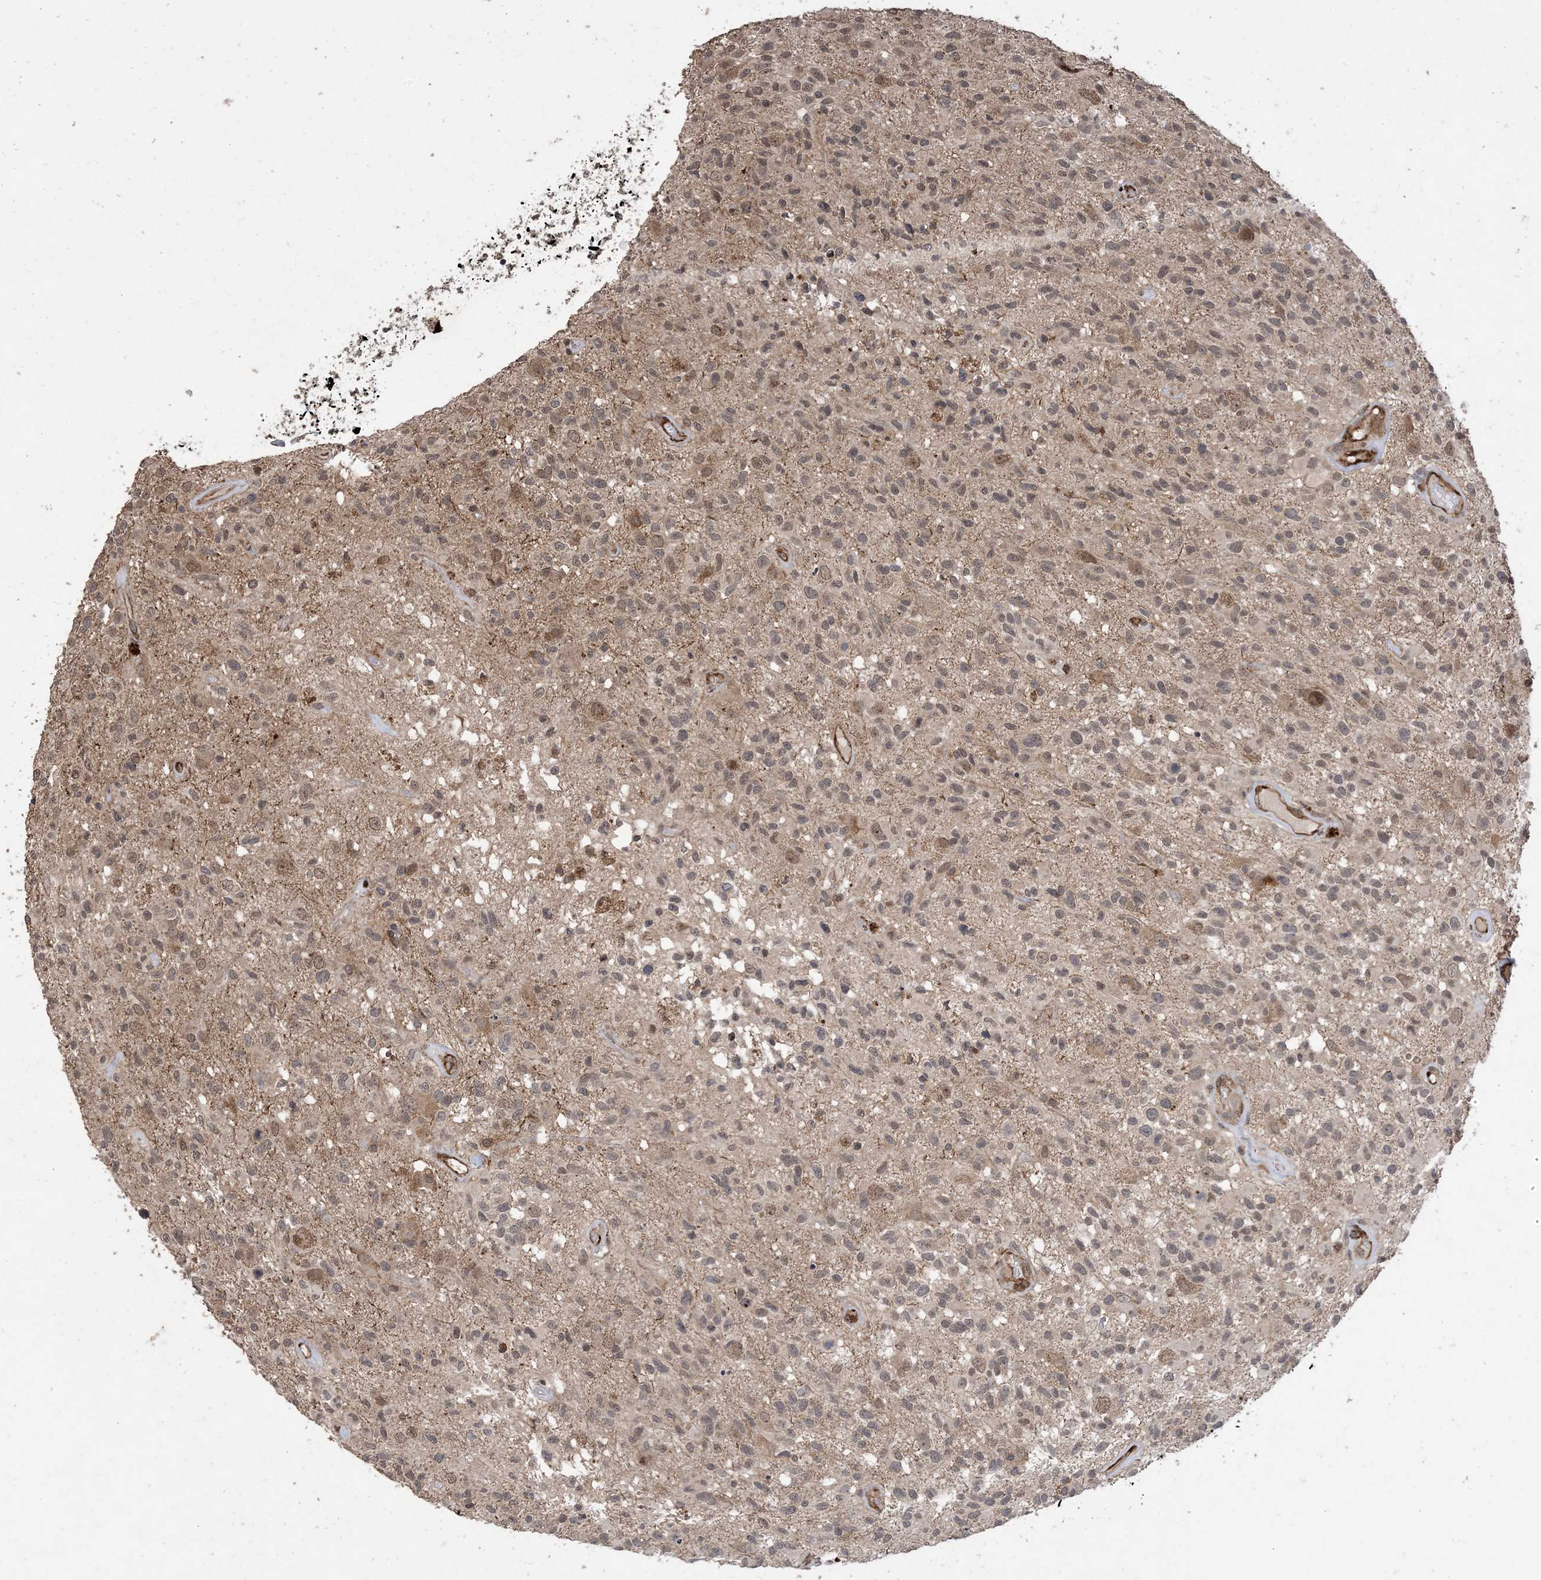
{"staining": {"intensity": "weak", "quantity": "25%-75%", "location": "cytoplasmic/membranous,nuclear"}, "tissue": "glioma", "cell_type": "Tumor cells", "image_type": "cancer", "snomed": [{"axis": "morphology", "description": "Glioma, malignant, High grade"}, {"axis": "morphology", "description": "Glioblastoma, NOS"}, {"axis": "topography", "description": "Brain"}], "caption": "Tumor cells show low levels of weak cytoplasmic/membranous and nuclear expression in approximately 25%-75% of cells in human malignant glioma (high-grade).", "gene": "ZNF511", "patient": {"sex": "male", "age": 60}}